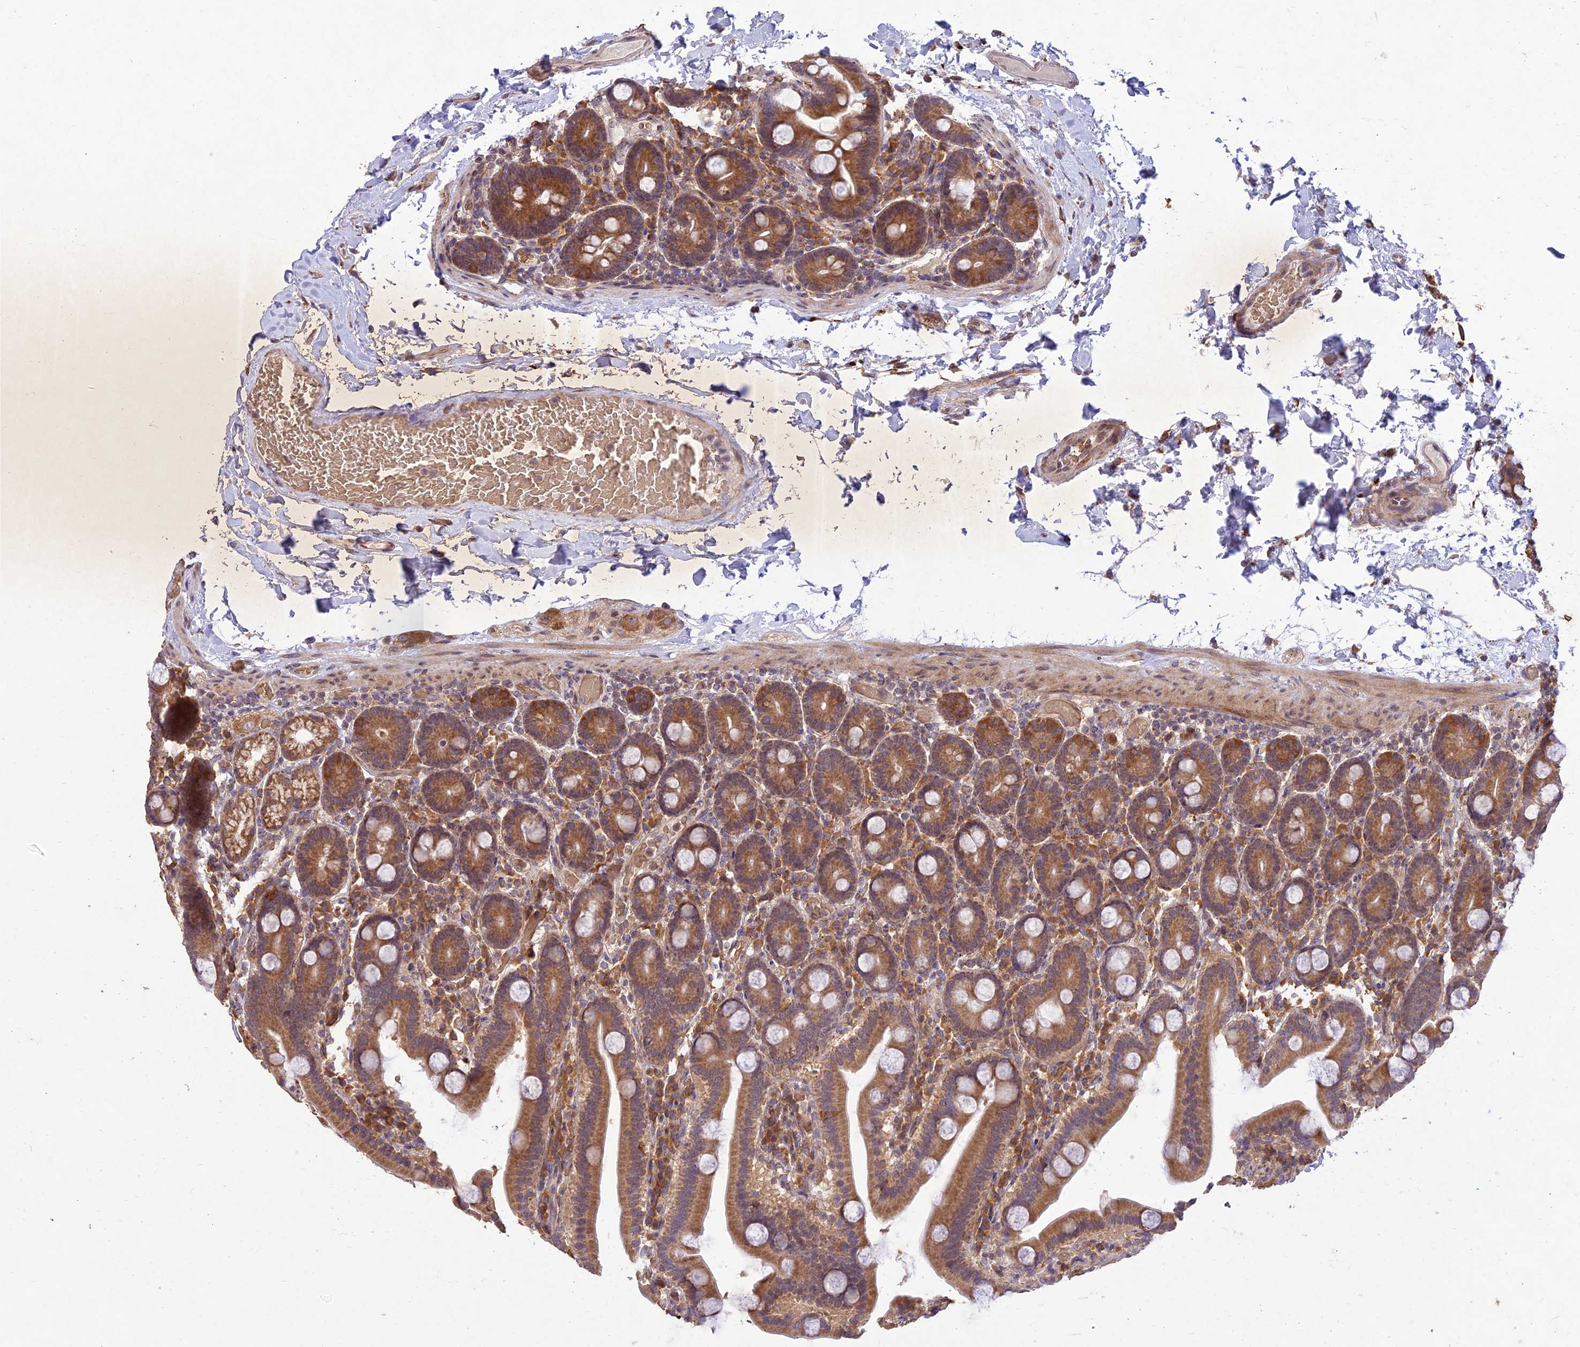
{"staining": {"intensity": "moderate", "quantity": ">75%", "location": "cytoplasmic/membranous"}, "tissue": "duodenum", "cell_type": "Glandular cells", "image_type": "normal", "snomed": [{"axis": "morphology", "description": "Normal tissue, NOS"}, {"axis": "topography", "description": "Duodenum"}], "caption": "Protein staining by immunohistochemistry exhibits moderate cytoplasmic/membranous staining in about >75% of glandular cells in unremarkable duodenum. (brown staining indicates protein expression, while blue staining denotes nuclei).", "gene": "PPP1R11", "patient": {"sex": "male", "age": 55}}